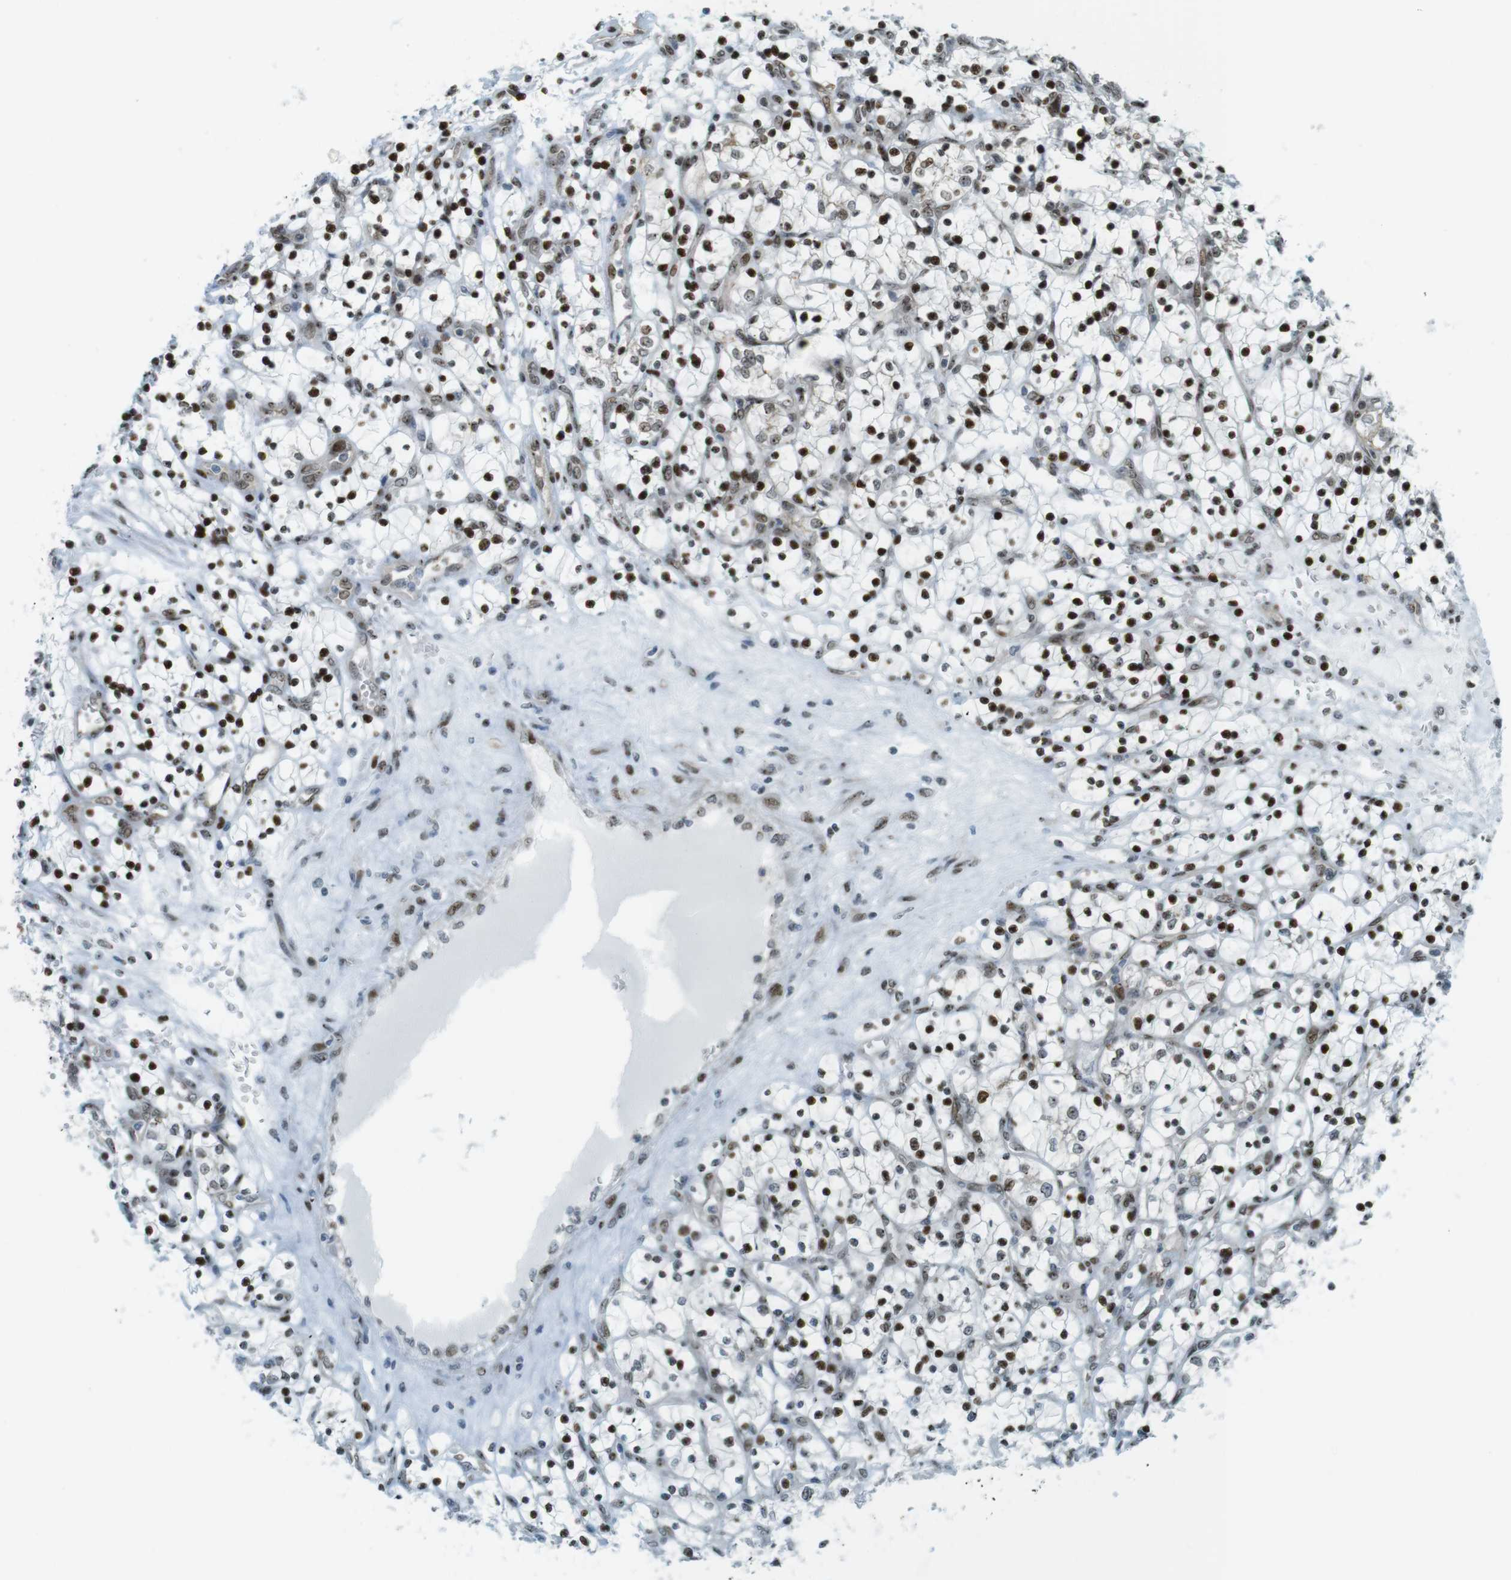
{"staining": {"intensity": "strong", "quantity": ">75%", "location": "nuclear"}, "tissue": "renal cancer", "cell_type": "Tumor cells", "image_type": "cancer", "snomed": [{"axis": "morphology", "description": "Adenocarcinoma, NOS"}, {"axis": "topography", "description": "Kidney"}], "caption": "About >75% of tumor cells in adenocarcinoma (renal) demonstrate strong nuclear protein staining as visualized by brown immunohistochemical staining.", "gene": "UBB", "patient": {"sex": "female", "age": 69}}